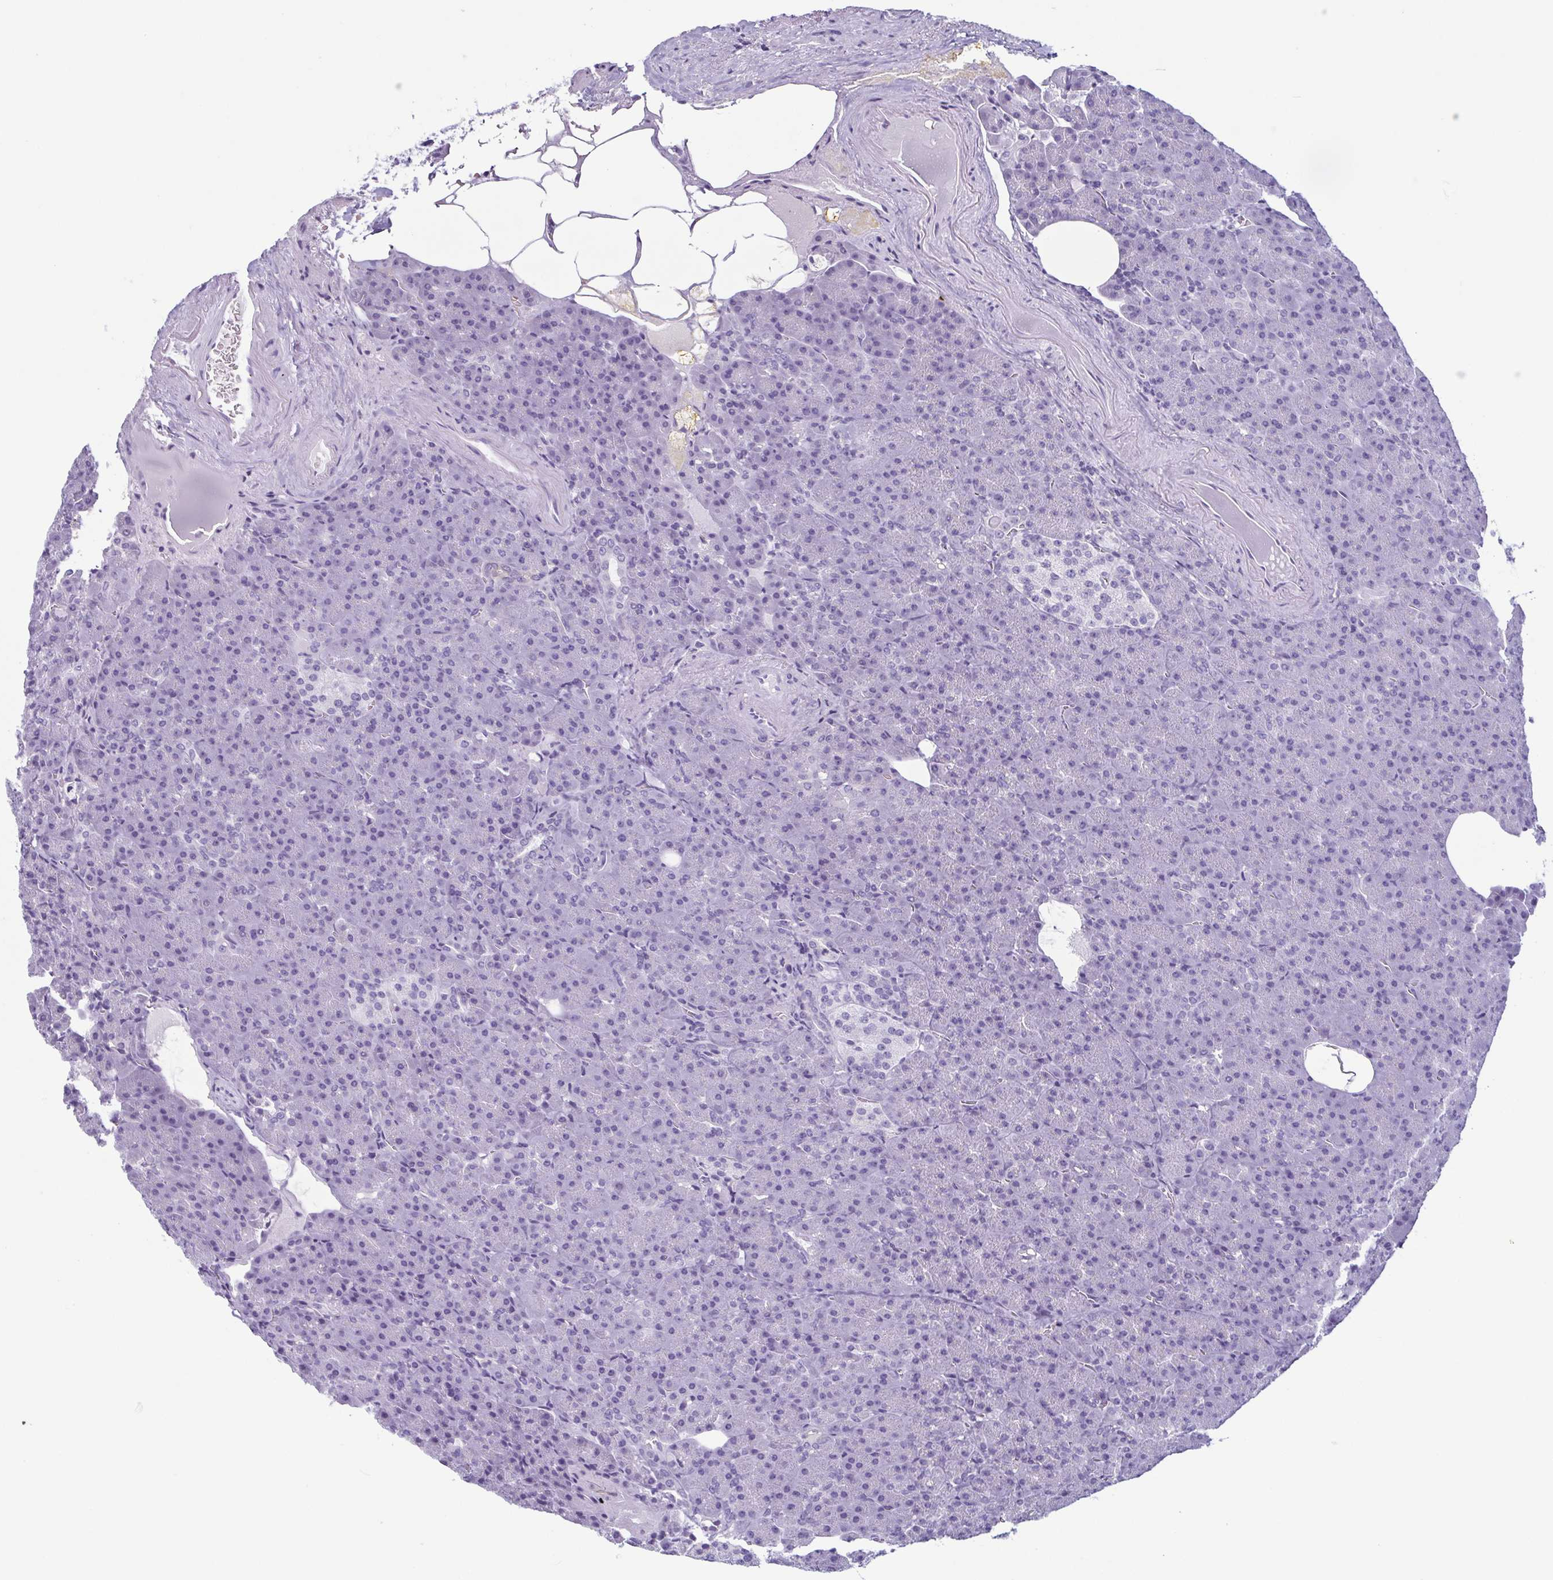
{"staining": {"intensity": "moderate", "quantity": "<25%", "location": "cytoplasmic/membranous"}, "tissue": "pancreas", "cell_type": "Exocrine glandular cells", "image_type": "normal", "snomed": [{"axis": "morphology", "description": "Normal tissue, NOS"}, {"axis": "topography", "description": "Pancreas"}], "caption": "A histopathology image of human pancreas stained for a protein demonstrates moderate cytoplasmic/membranous brown staining in exocrine glandular cells. The staining is performed using DAB brown chromogen to label protein expression. The nuclei are counter-stained blue using hematoxylin.", "gene": "KRT10", "patient": {"sex": "female", "age": 74}}